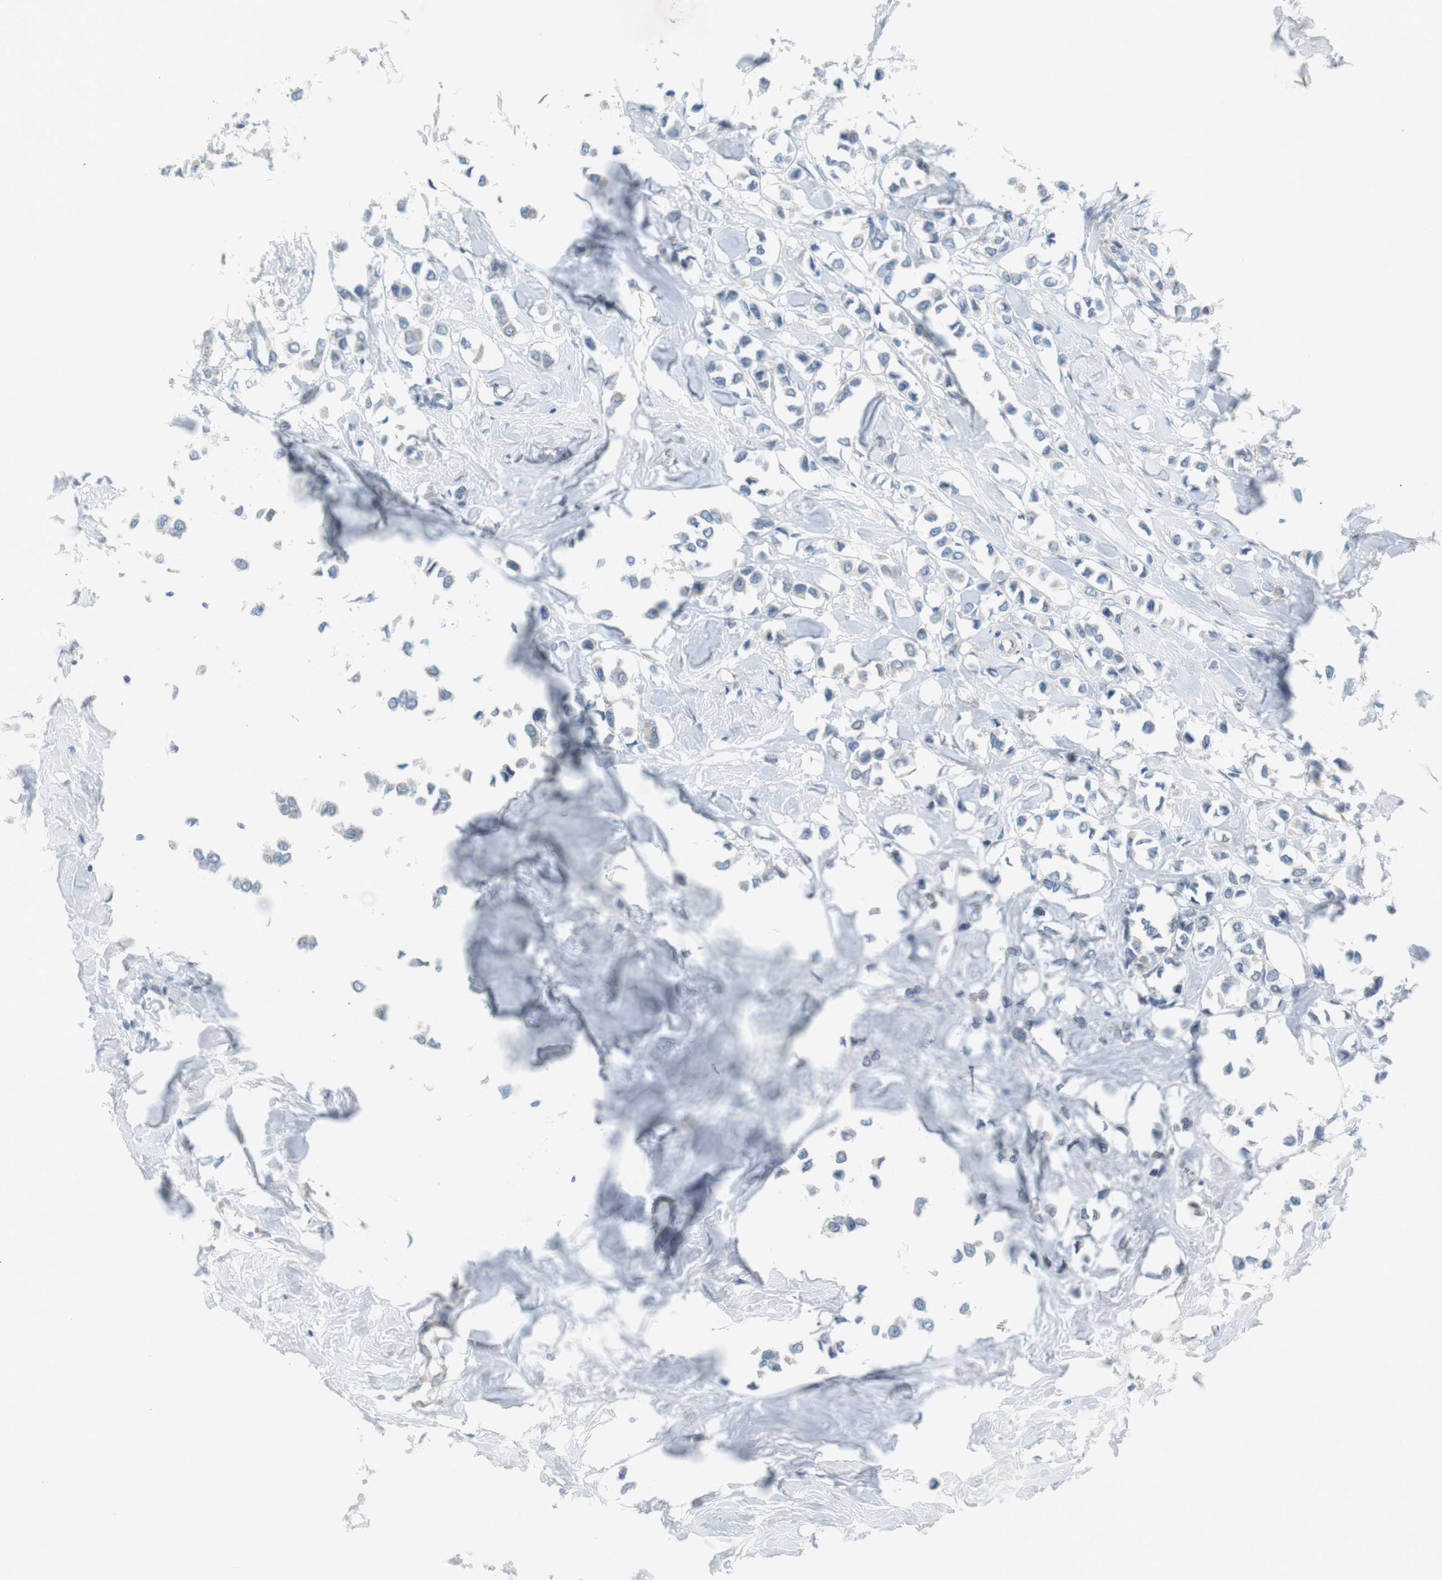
{"staining": {"intensity": "negative", "quantity": "none", "location": "none"}, "tissue": "breast cancer", "cell_type": "Tumor cells", "image_type": "cancer", "snomed": [{"axis": "morphology", "description": "Lobular carcinoma"}, {"axis": "topography", "description": "Breast"}], "caption": "The immunohistochemistry micrograph has no significant expression in tumor cells of lobular carcinoma (breast) tissue.", "gene": "TMEM41B", "patient": {"sex": "female", "age": 51}}